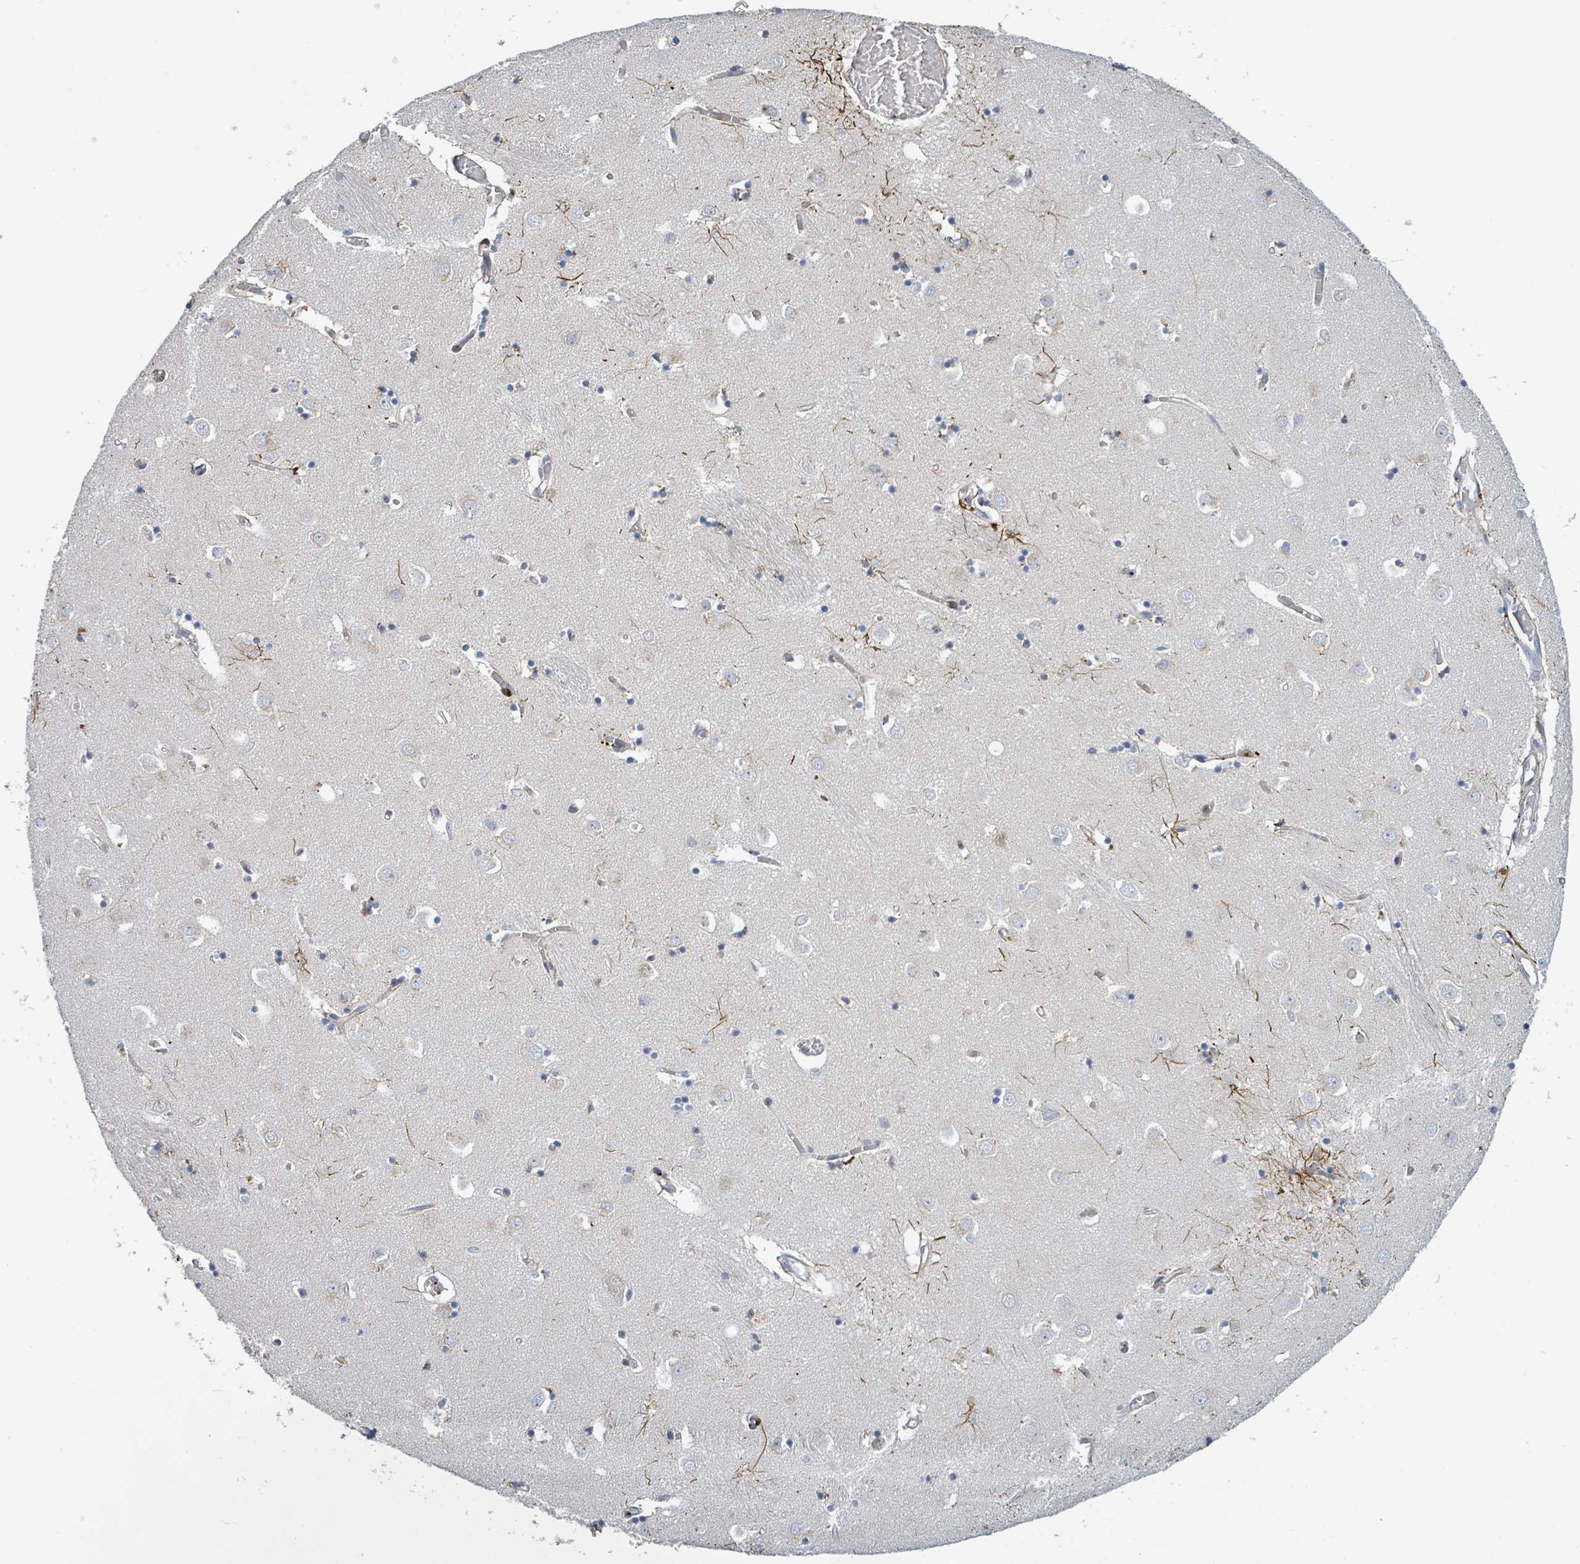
{"staining": {"intensity": "moderate", "quantity": "<25%", "location": "cytoplasmic/membranous"}, "tissue": "caudate", "cell_type": "Glial cells", "image_type": "normal", "snomed": [{"axis": "morphology", "description": "Normal tissue, NOS"}, {"axis": "topography", "description": "Lateral ventricle wall"}], "caption": "Human caudate stained with a brown dye demonstrates moderate cytoplasmic/membranous positive expression in approximately <25% of glial cells.", "gene": "CFAP210", "patient": {"sex": "male", "age": 70}}